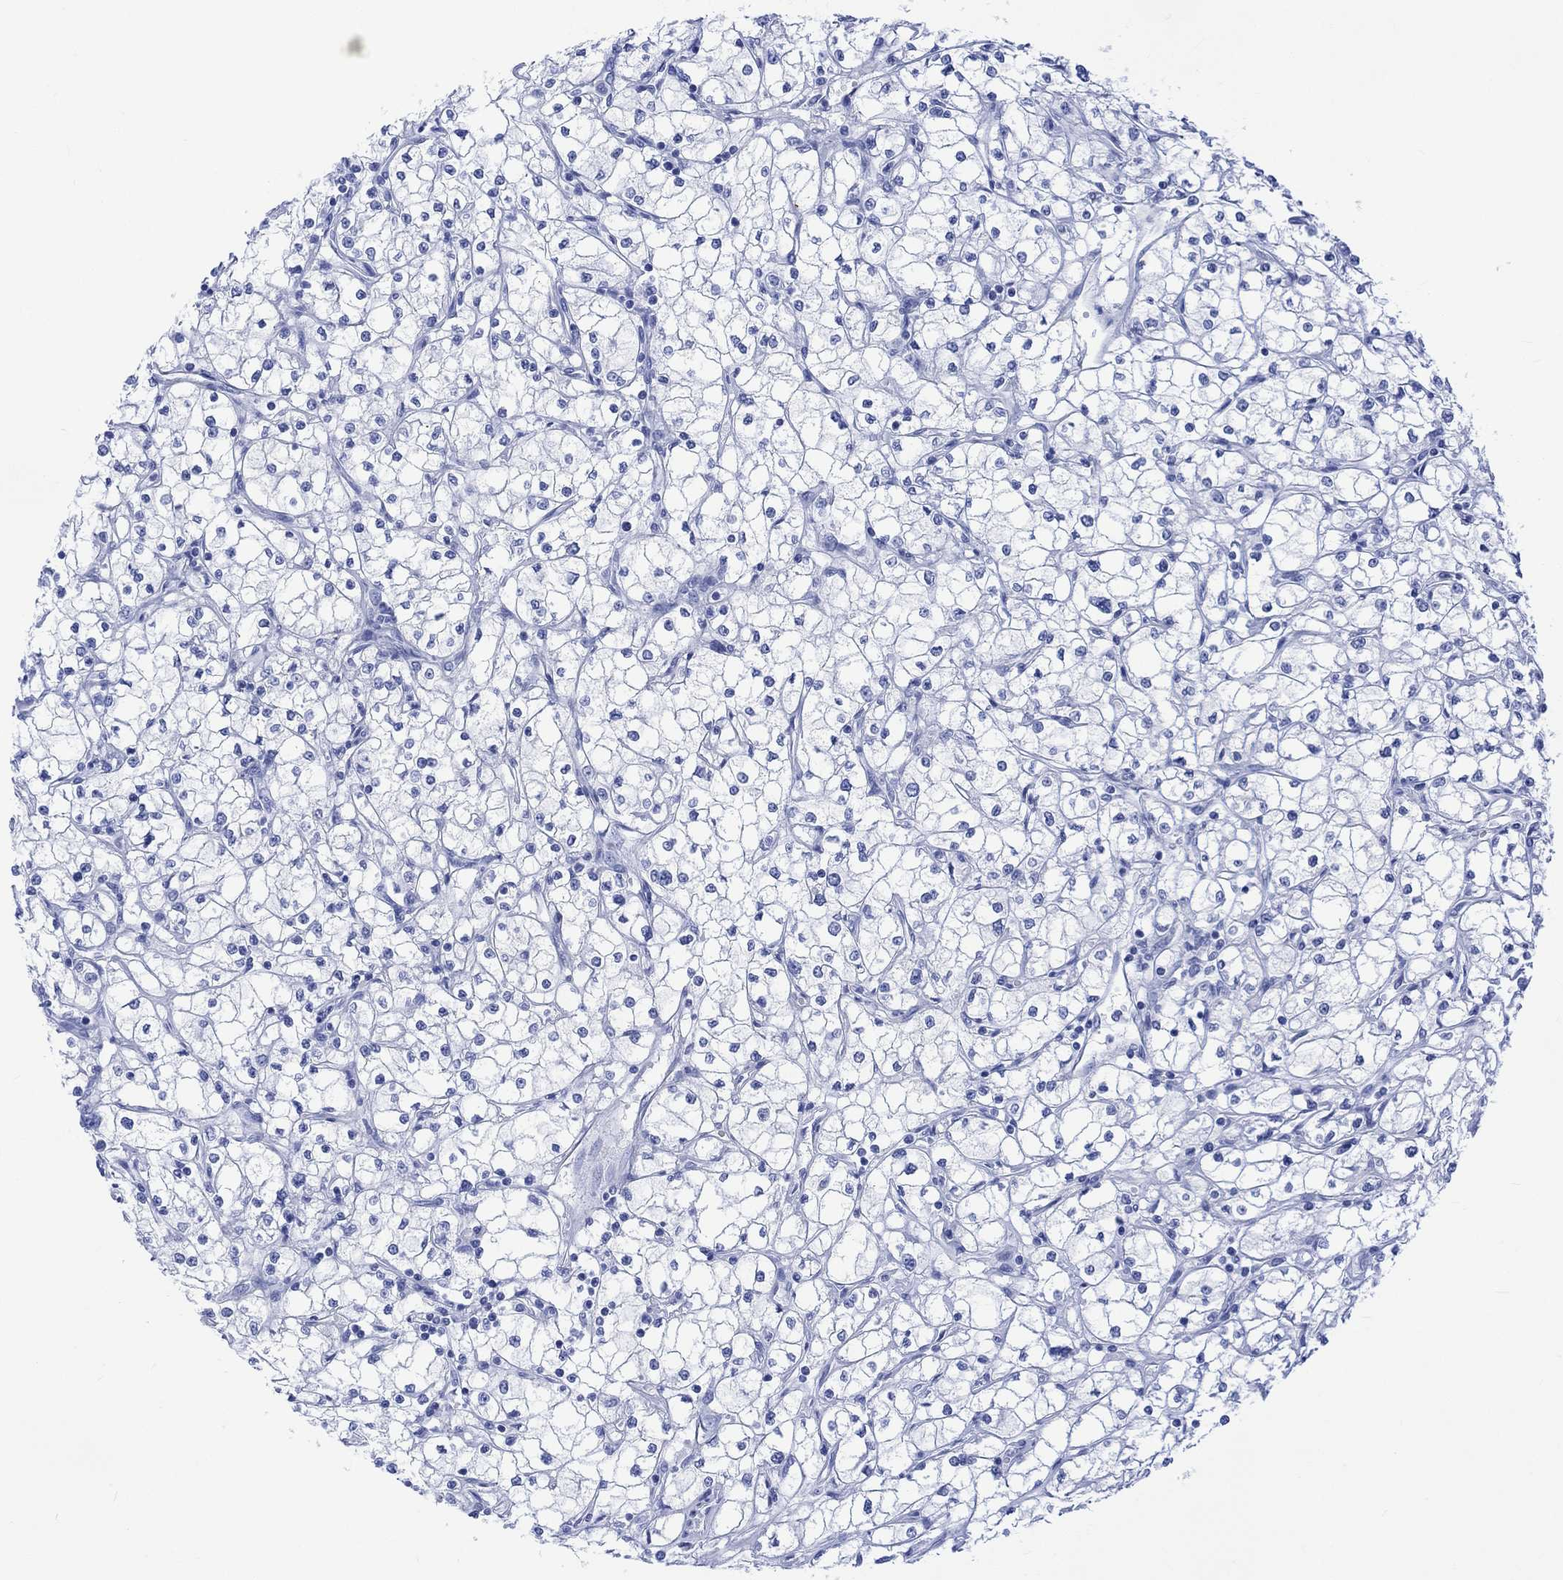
{"staining": {"intensity": "negative", "quantity": "none", "location": "none"}, "tissue": "renal cancer", "cell_type": "Tumor cells", "image_type": "cancer", "snomed": [{"axis": "morphology", "description": "Adenocarcinoma, NOS"}, {"axis": "topography", "description": "Kidney"}], "caption": "Immunohistochemistry (IHC) histopathology image of renal cancer stained for a protein (brown), which shows no staining in tumor cells.", "gene": "CELF4", "patient": {"sex": "male", "age": 67}}